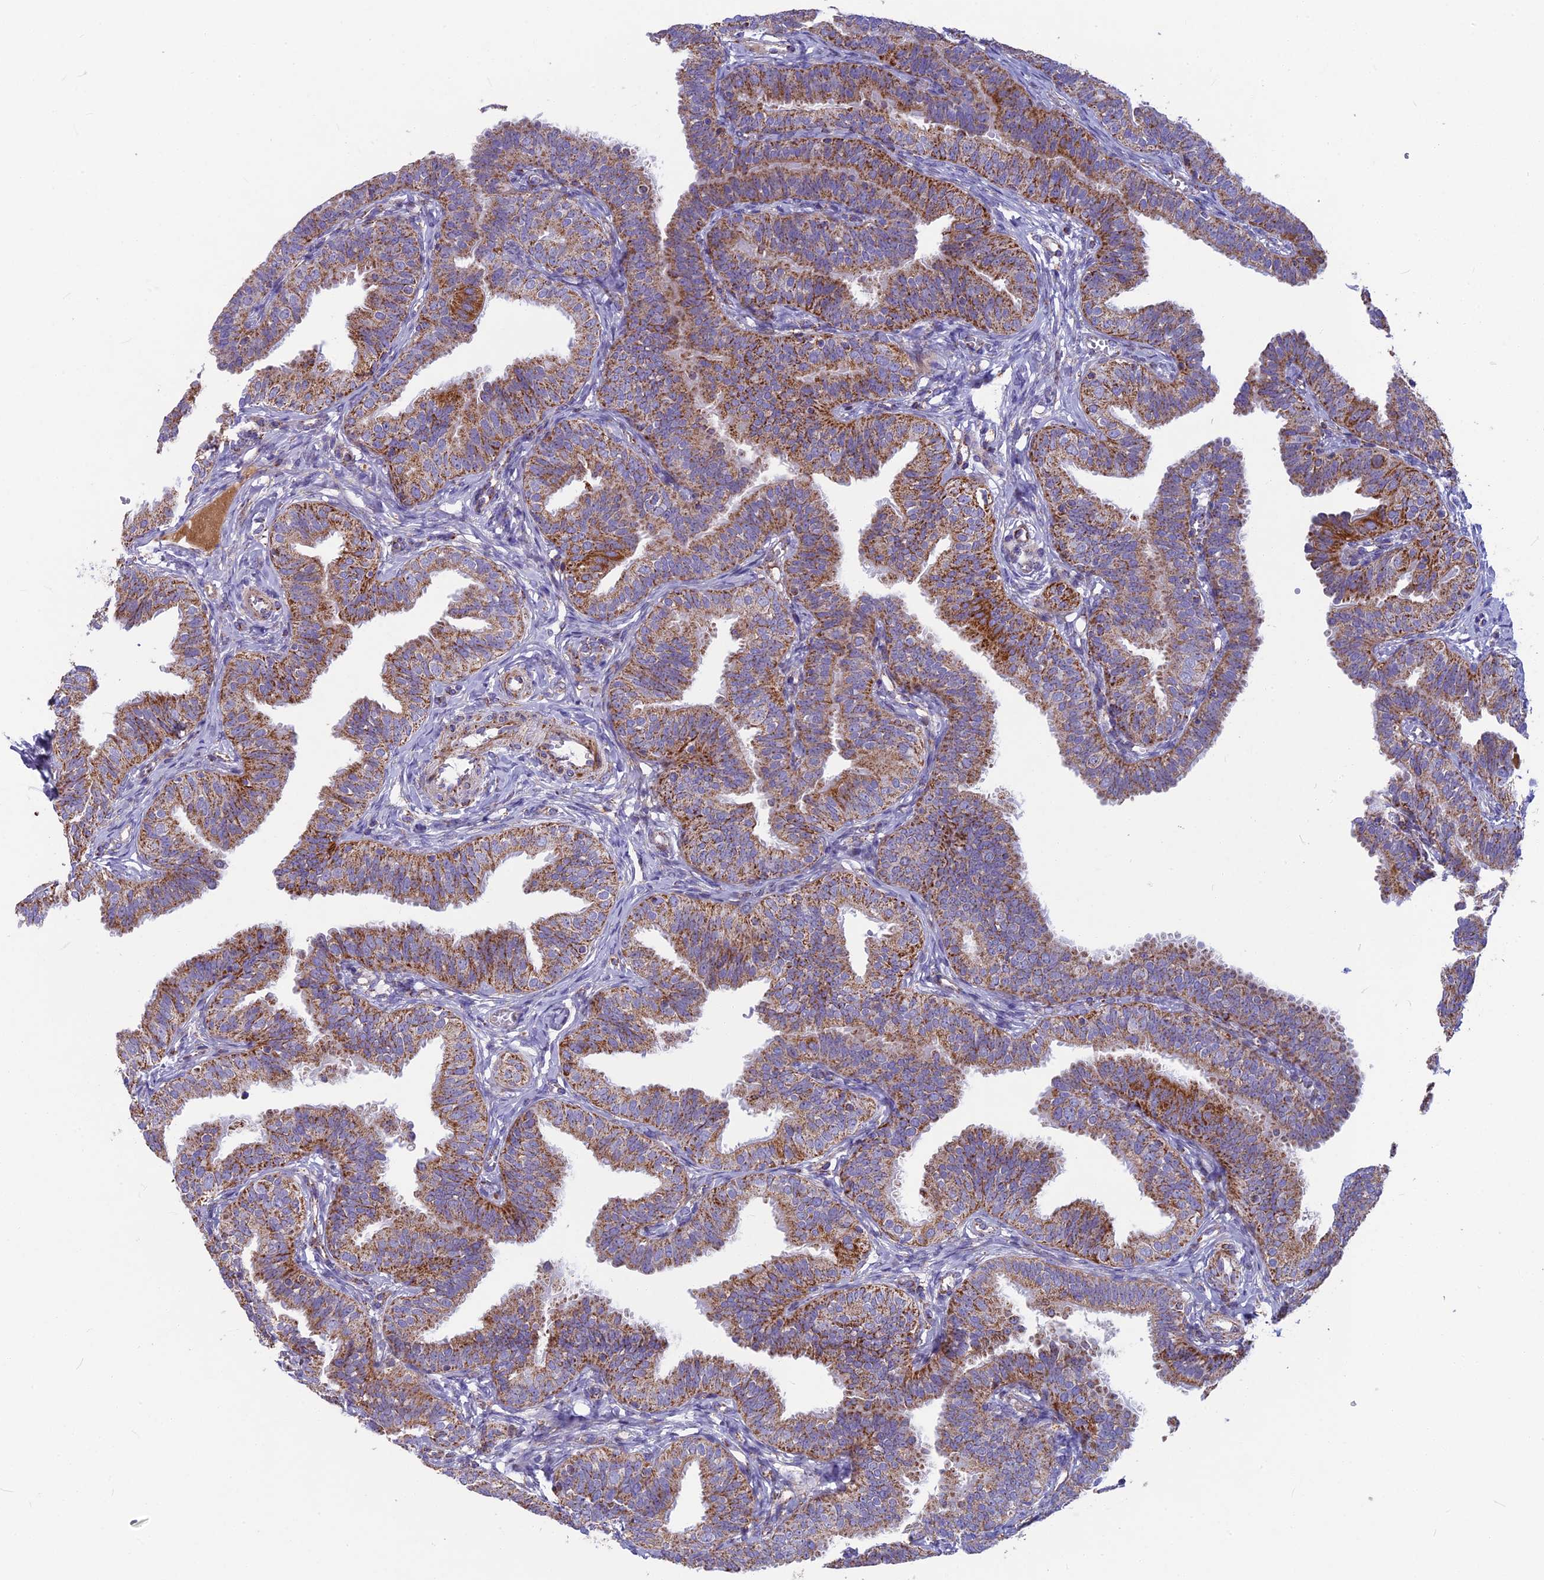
{"staining": {"intensity": "moderate", "quantity": ">75%", "location": "cytoplasmic/membranous"}, "tissue": "fallopian tube", "cell_type": "Glandular cells", "image_type": "normal", "snomed": [{"axis": "morphology", "description": "Normal tissue, NOS"}, {"axis": "topography", "description": "Fallopian tube"}], "caption": "About >75% of glandular cells in normal human fallopian tube reveal moderate cytoplasmic/membranous protein staining as visualized by brown immunohistochemical staining.", "gene": "CS", "patient": {"sex": "female", "age": 35}}